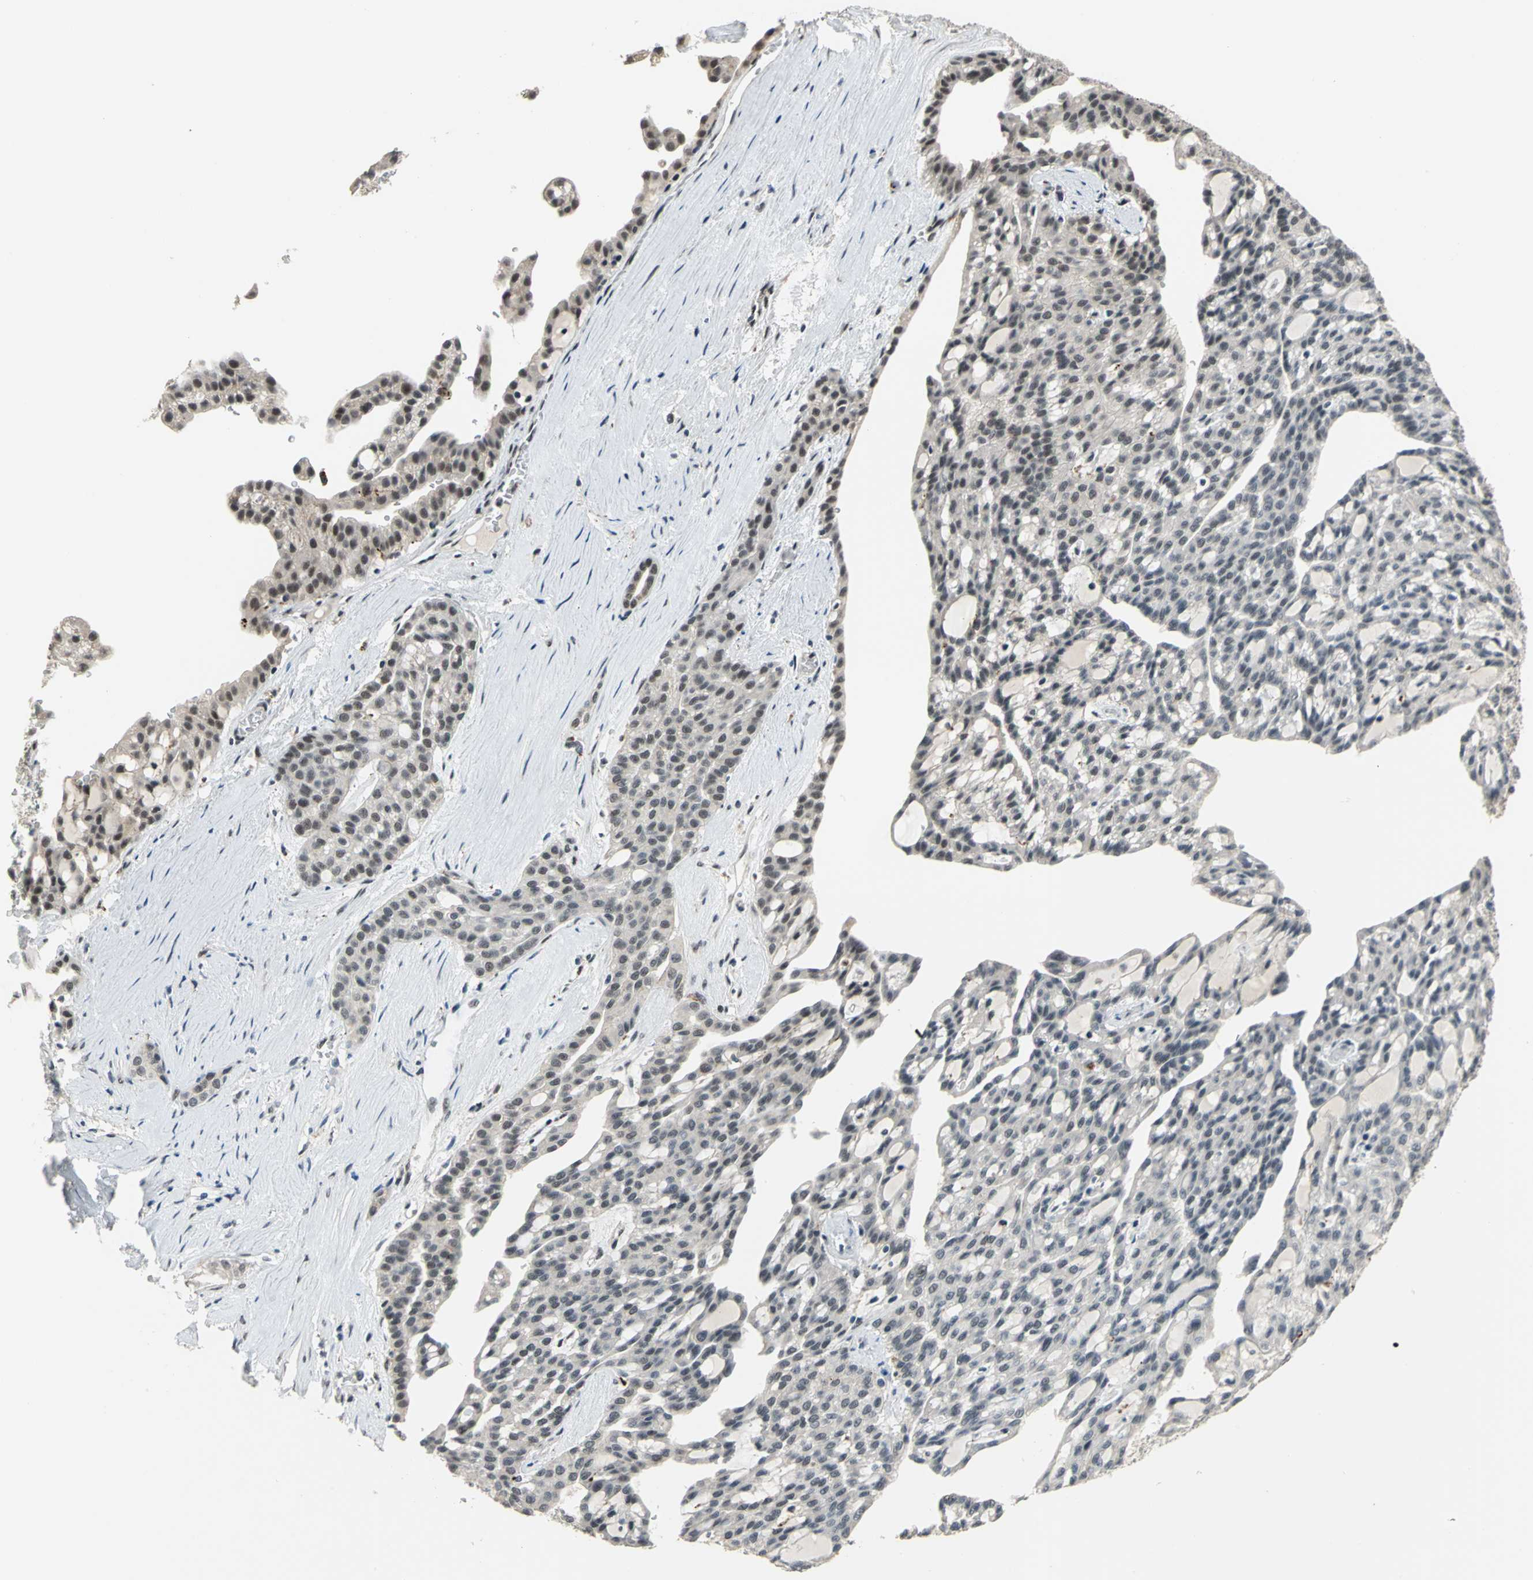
{"staining": {"intensity": "weak", "quantity": "<25%", "location": "nuclear"}, "tissue": "renal cancer", "cell_type": "Tumor cells", "image_type": "cancer", "snomed": [{"axis": "morphology", "description": "Adenocarcinoma, NOS"}, {"axis": "topography", "description": "Kidney"}], "caption": "DAB (3,3'-diaminobenzidine) immunohistochemical staining of human renal adenocarcinoma exhibits no significant expression in tumor cells. (DAB immunohistochemistry (IHC), high magnification).", "gene": "ELF2", "patient": {"sex": "male", "age": 63}}